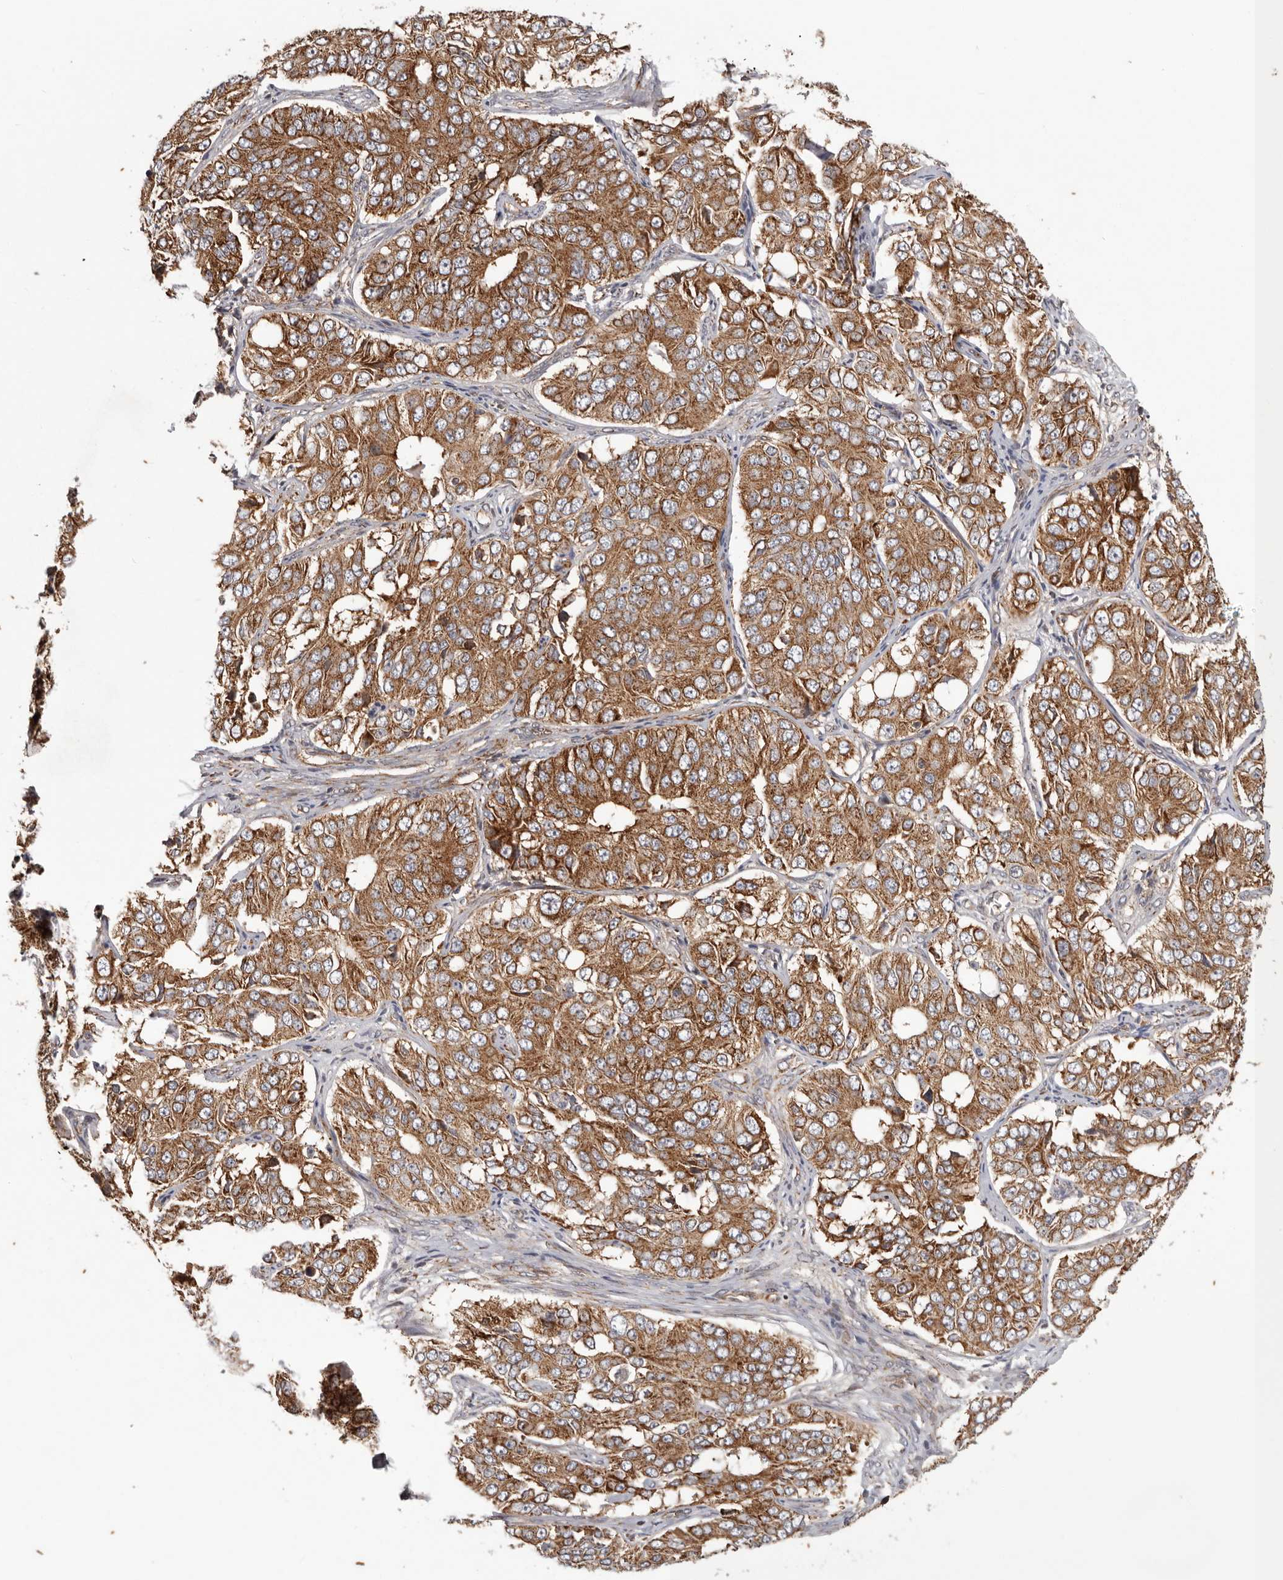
{"staining": {"intensity": "moderate", "quantity": ">75%", "location": "cytoplasmic/membranous"}, "tissue": "ovarian cancer", "cell_type": "Tumor cells", "image_type": "cancer", "snomed": [{"axis": "morphology", "description": "Carcinoma, endometroid"}, {"axis": "topography", "description": "Ovary"}], "caption": "Immunohistochemical staining of ovarian endometroid carcinoma reveals moderate cytoplasmic/membranous protein staining in approximately >75% of tumor cells.", "gene": "MRPS10", "patient": {"sex": "female", "age": 51}}